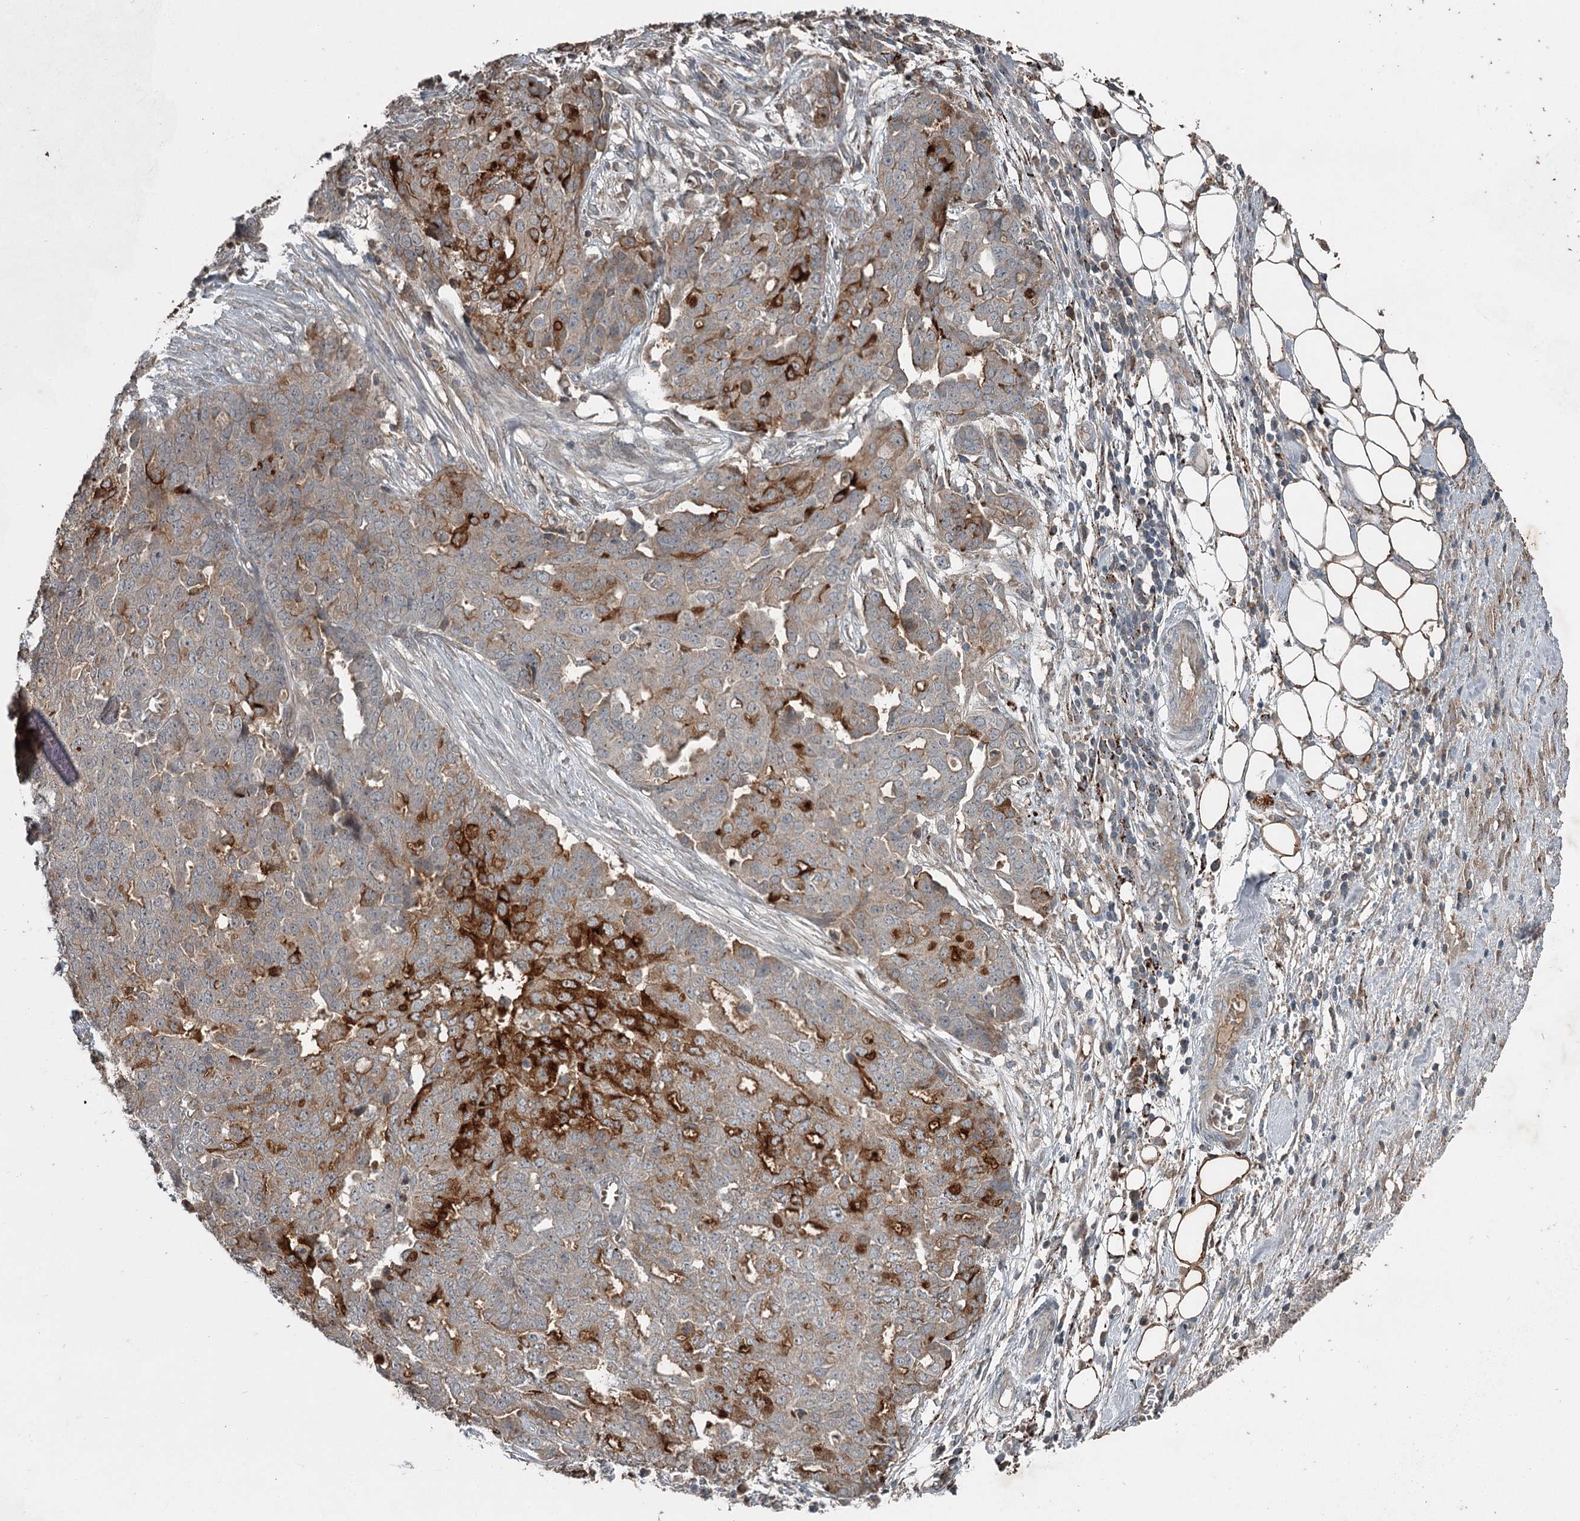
{"staining": {"intensity": "strong", "quantity": "<25%", "location": "cytoplasmic/membranous"}, "tissue": "ovarian cancer", "cell_type": "Tumor cells", "image_type": "cancer", "snomed": [{"axis": "morphology", "description": "Cystadenocarcinoma, serous, NOS"}, {"axis": "topography", "description": "Soft tissue"}, {"axis": "topography", "description": "Ovary"}], "caption": "Serous cystadenocarcinoma (ovarian) stained with immunohistochemistry reveals strong cytoplasmic/membranous staining in approximately <25% of tumor cells.", "gene": "SLC39A8", "patient": {"sex": "female", "age": 57}}